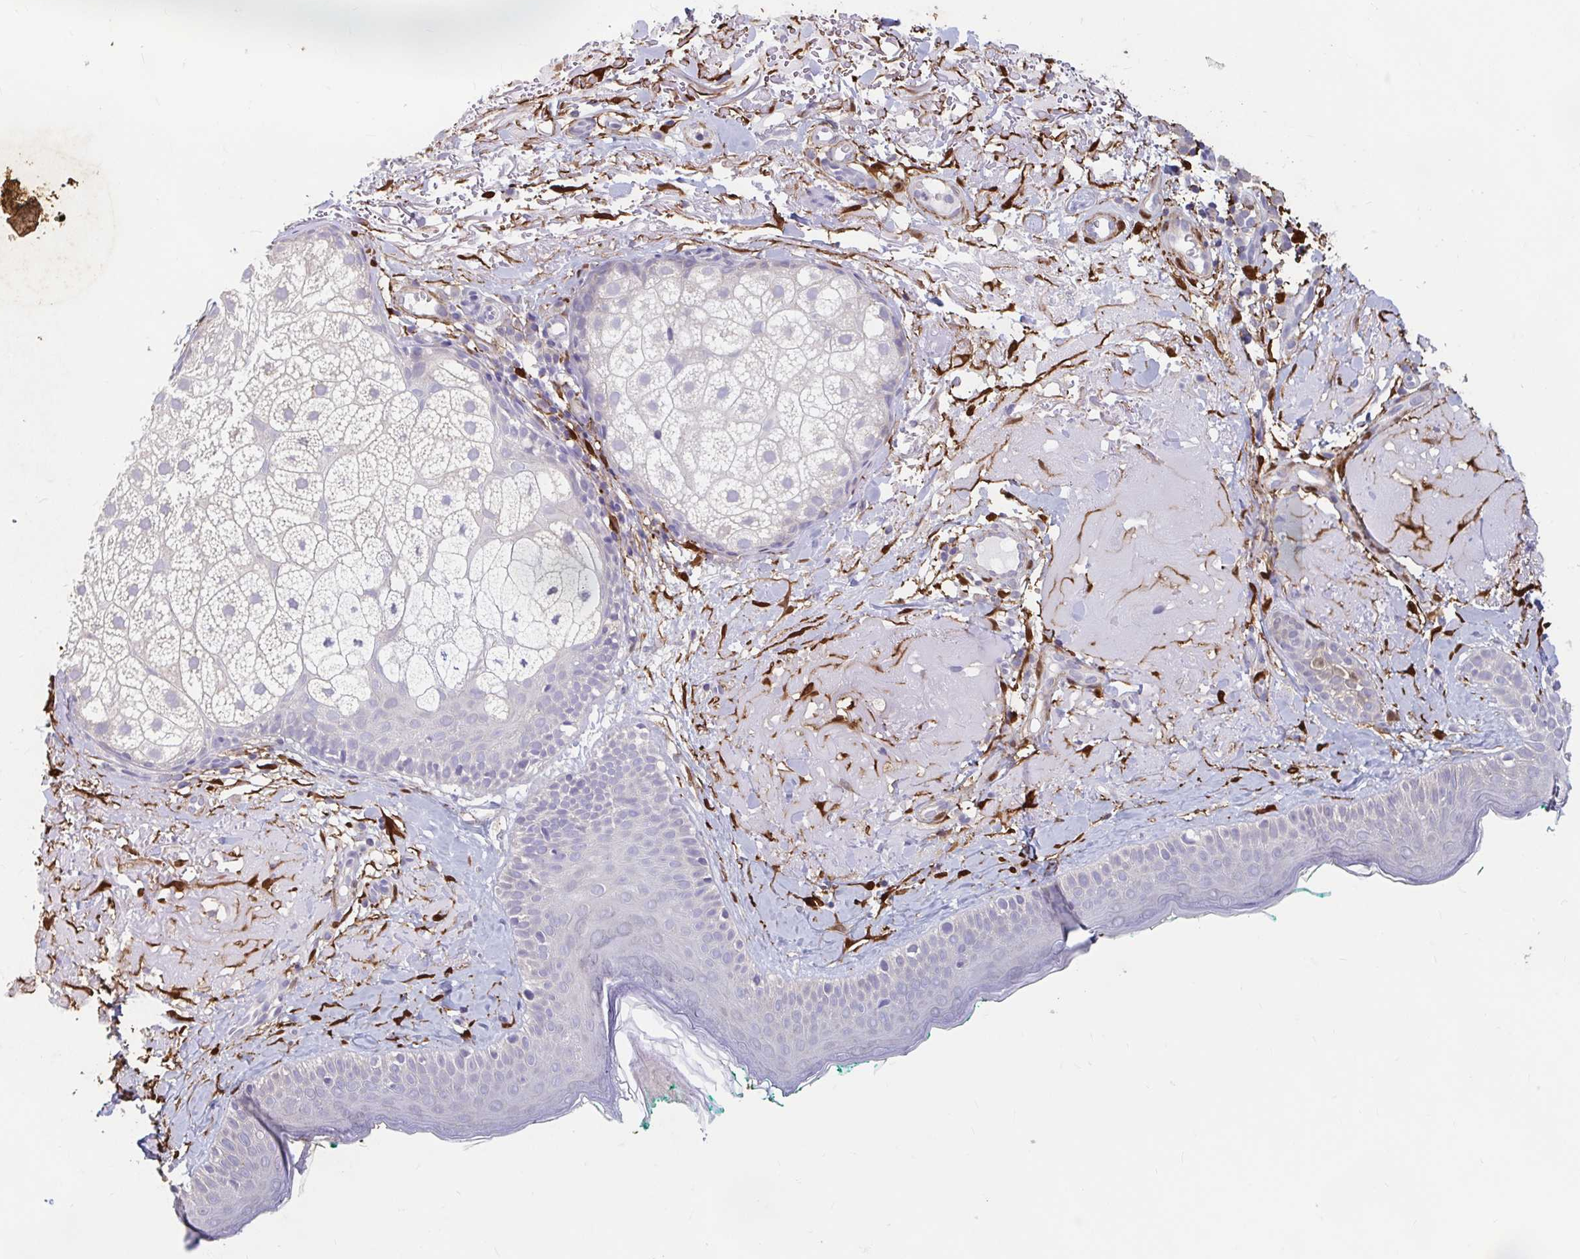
{"staining": {"intensity": "strong", "quantity": ">75%", "location": "cytoplasmic/membranous"}, "tissue": "skin", "cell_type": "Fibroblasts", "image_type": "normal", "snomed": [{"axis": "morphology", "description": "Normal tissue, NOS"}, {"axis": "topography", "description": "Skin"}], "caption": "Strong cytoplasmic/membranous staining for a protein is identified in about >75% of fibroblasts of normal skin using immunohistochemistry (IHC).", "gene": "ADH1A", "patient": {"sex": "male", "age": 73}}